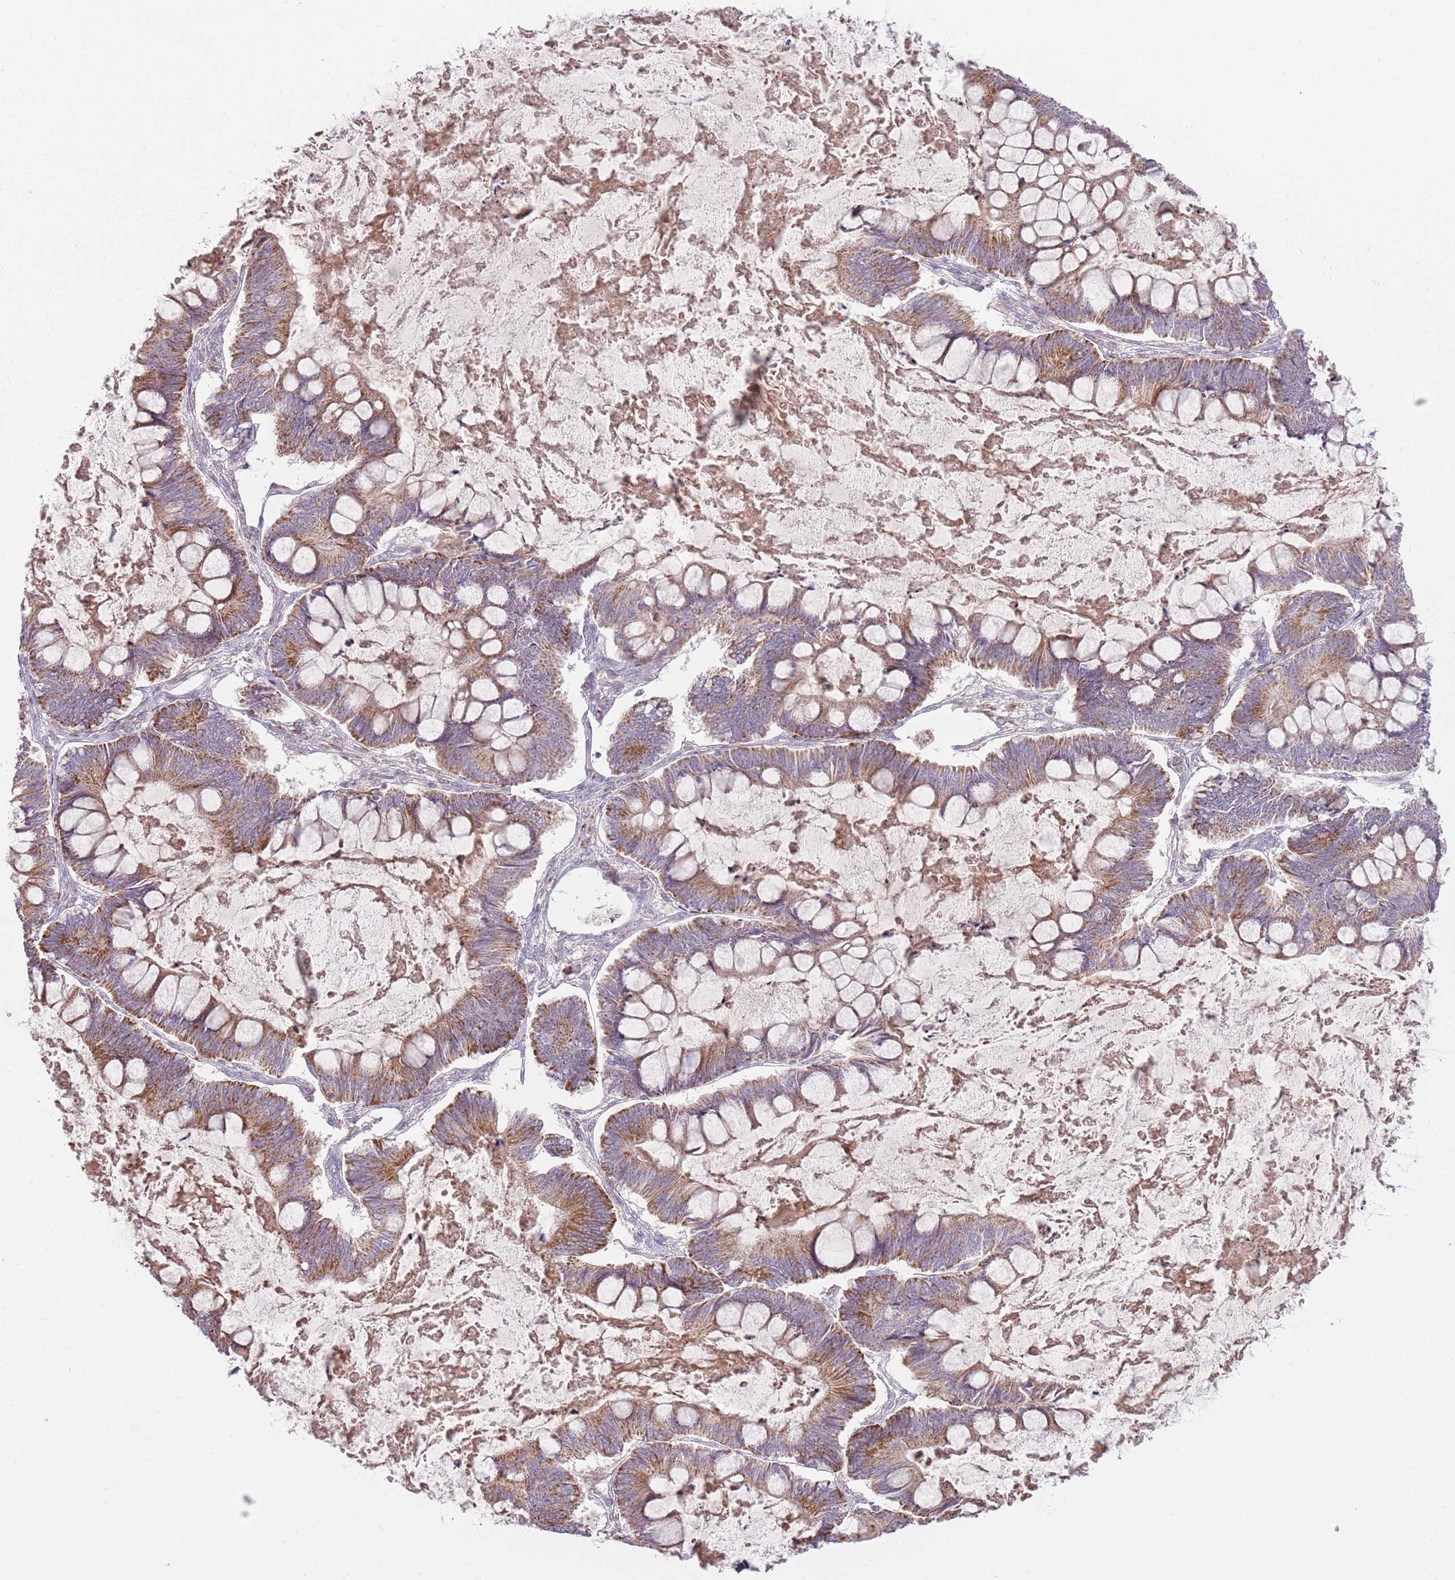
{"staining": {"intensity": "moderate", "quantity": ">75%", "location": "cytoplasmic/membranous"}, "tissue": "ovarian cancer", "cell_type": "Tumor cells", "image_type": "cancer", "snomed": [{"axis": "morphology", "description": "Cystadenocarcinoma, mucinous, NOS"}, {"axis": "topography", "description": "Ovary"}], "caption": "Ovarian cancer (mucinous cystadenocarcinoma) stained for a protein reveals moderate cytoplasmic/membranous positivity in tumor cells.", "gene": "ZNF530", "patient": {"sex": "female", "age": 61}}